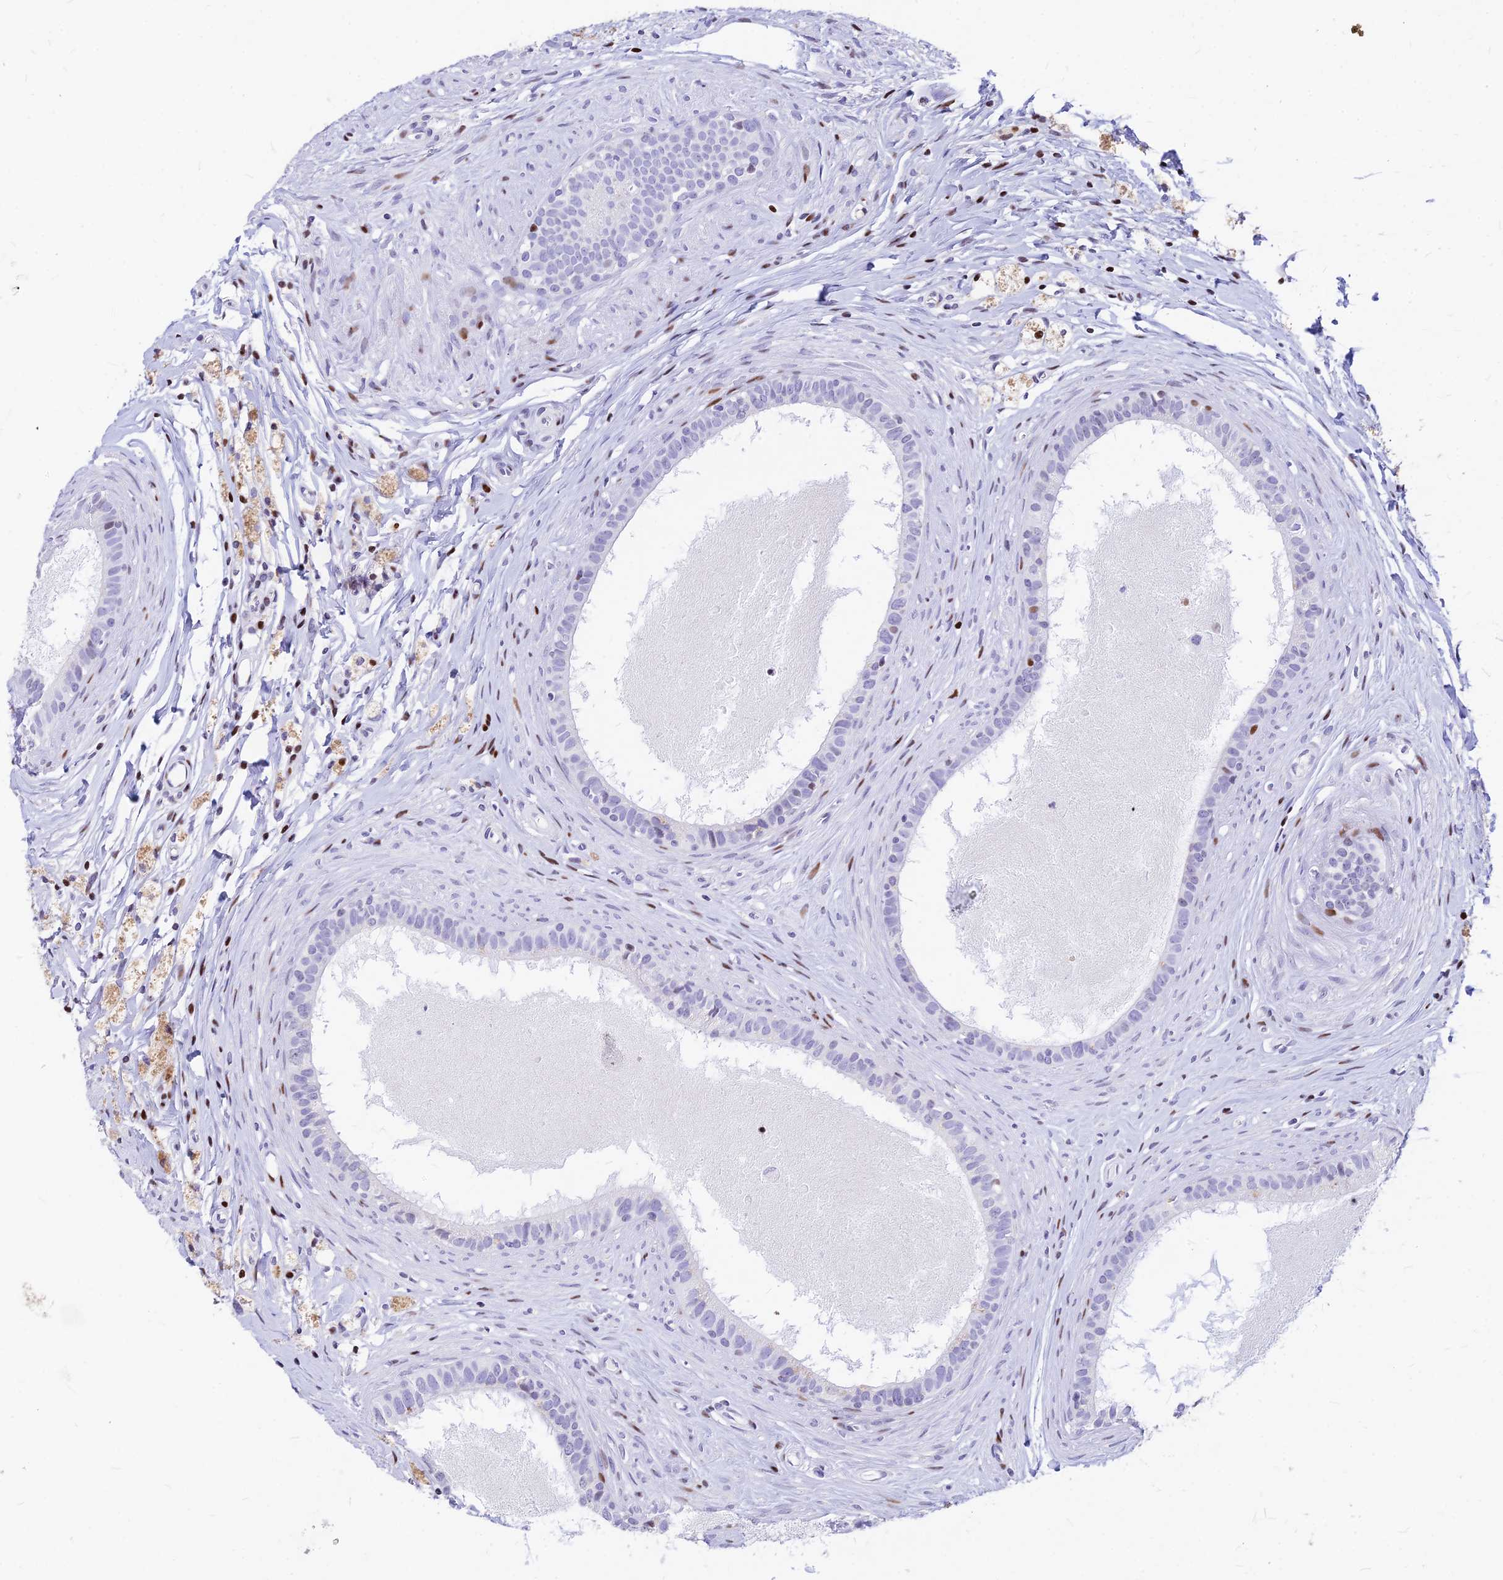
{"staining": {"intensity": "negative", "quantity": "none", "location": "none"}, "tissue": "epididymis", "cell_type": "Glandular cells", "image_type": "normal", "snomed": [{"axis": "morphology", "description": "Normal tissue, NOS"}, {"axis": "topography", "description": "Epididymis"}], "caption": "The immunohistochemistry (IHC) micrograph has no significant expression in glandular cells of epididymis.", "gene": "PRPS1", "patient": {"sex": "male", "age": 80}}